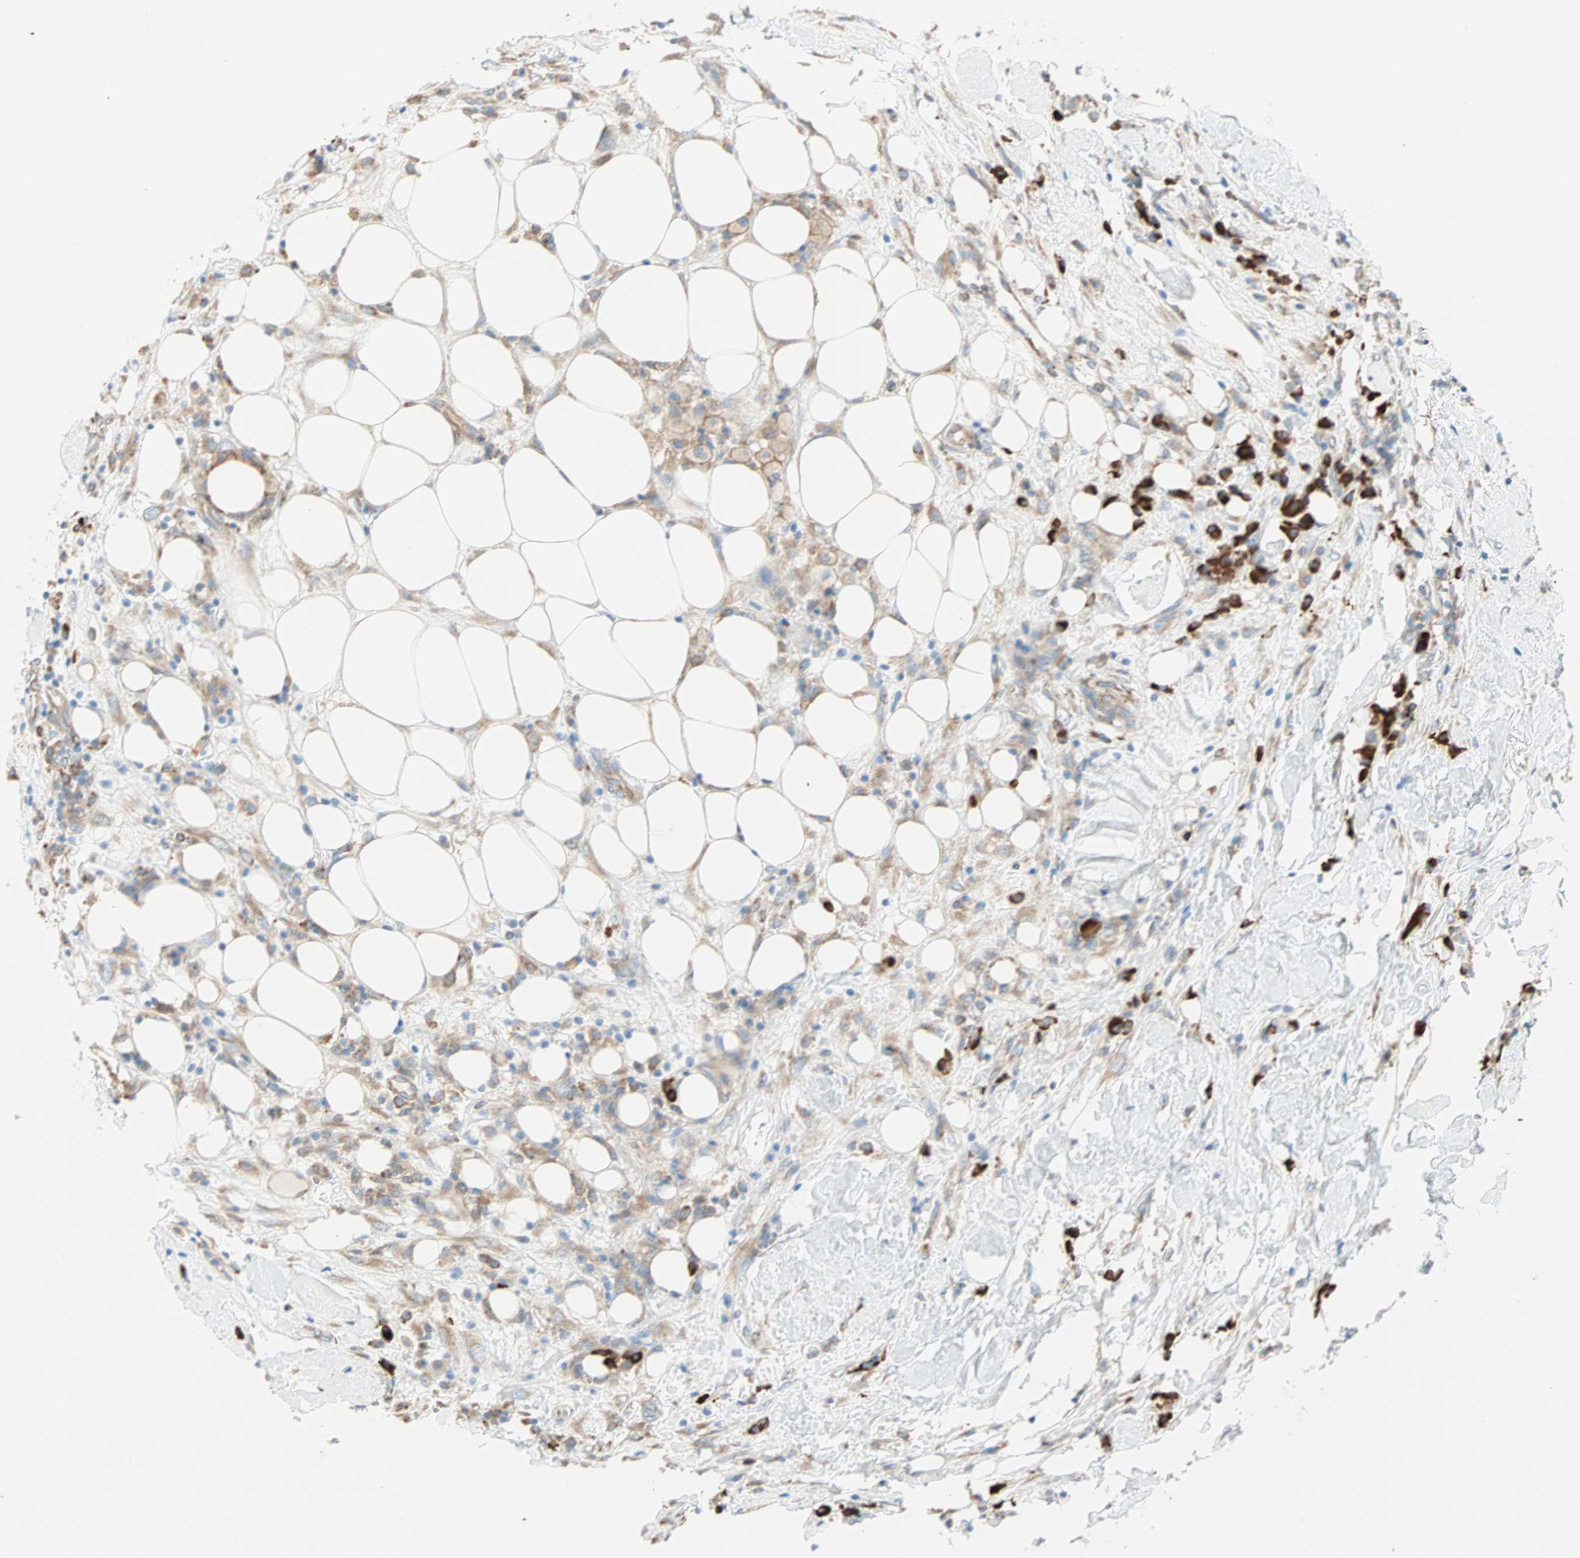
{"staining": {"intensity": "moderate", "quantity": ">75%", "location": "cytoplasmic/membranous"}, "tissue": "breast cancer", "cell_type": "Tumor cells", "image_type": "cancer", "snomed": [{"axis": "morphology", "description": "Duct carcinoma"}, {"axis": "topography", "description": "Breast"}], "caption": "High-magnification brightfield microscopy of breast cancer (infiltrating ductal carcinoma) stained with DAB (3,3'-diaminobenzidine) (brown) and counterstained with hematoxylin (blue). tumor cells exhibit moderate cytoplasmic/membranous expression is present in approximately>75% of cells. The staining is performed using DAB (3,3'-diaminobenzidine) brown chromogen to label protein expression. The nuclei are counter-stained blue using hematoxylin.", "gene": "PLCXD1", "patient": {"sex": "female", "age": 37}}